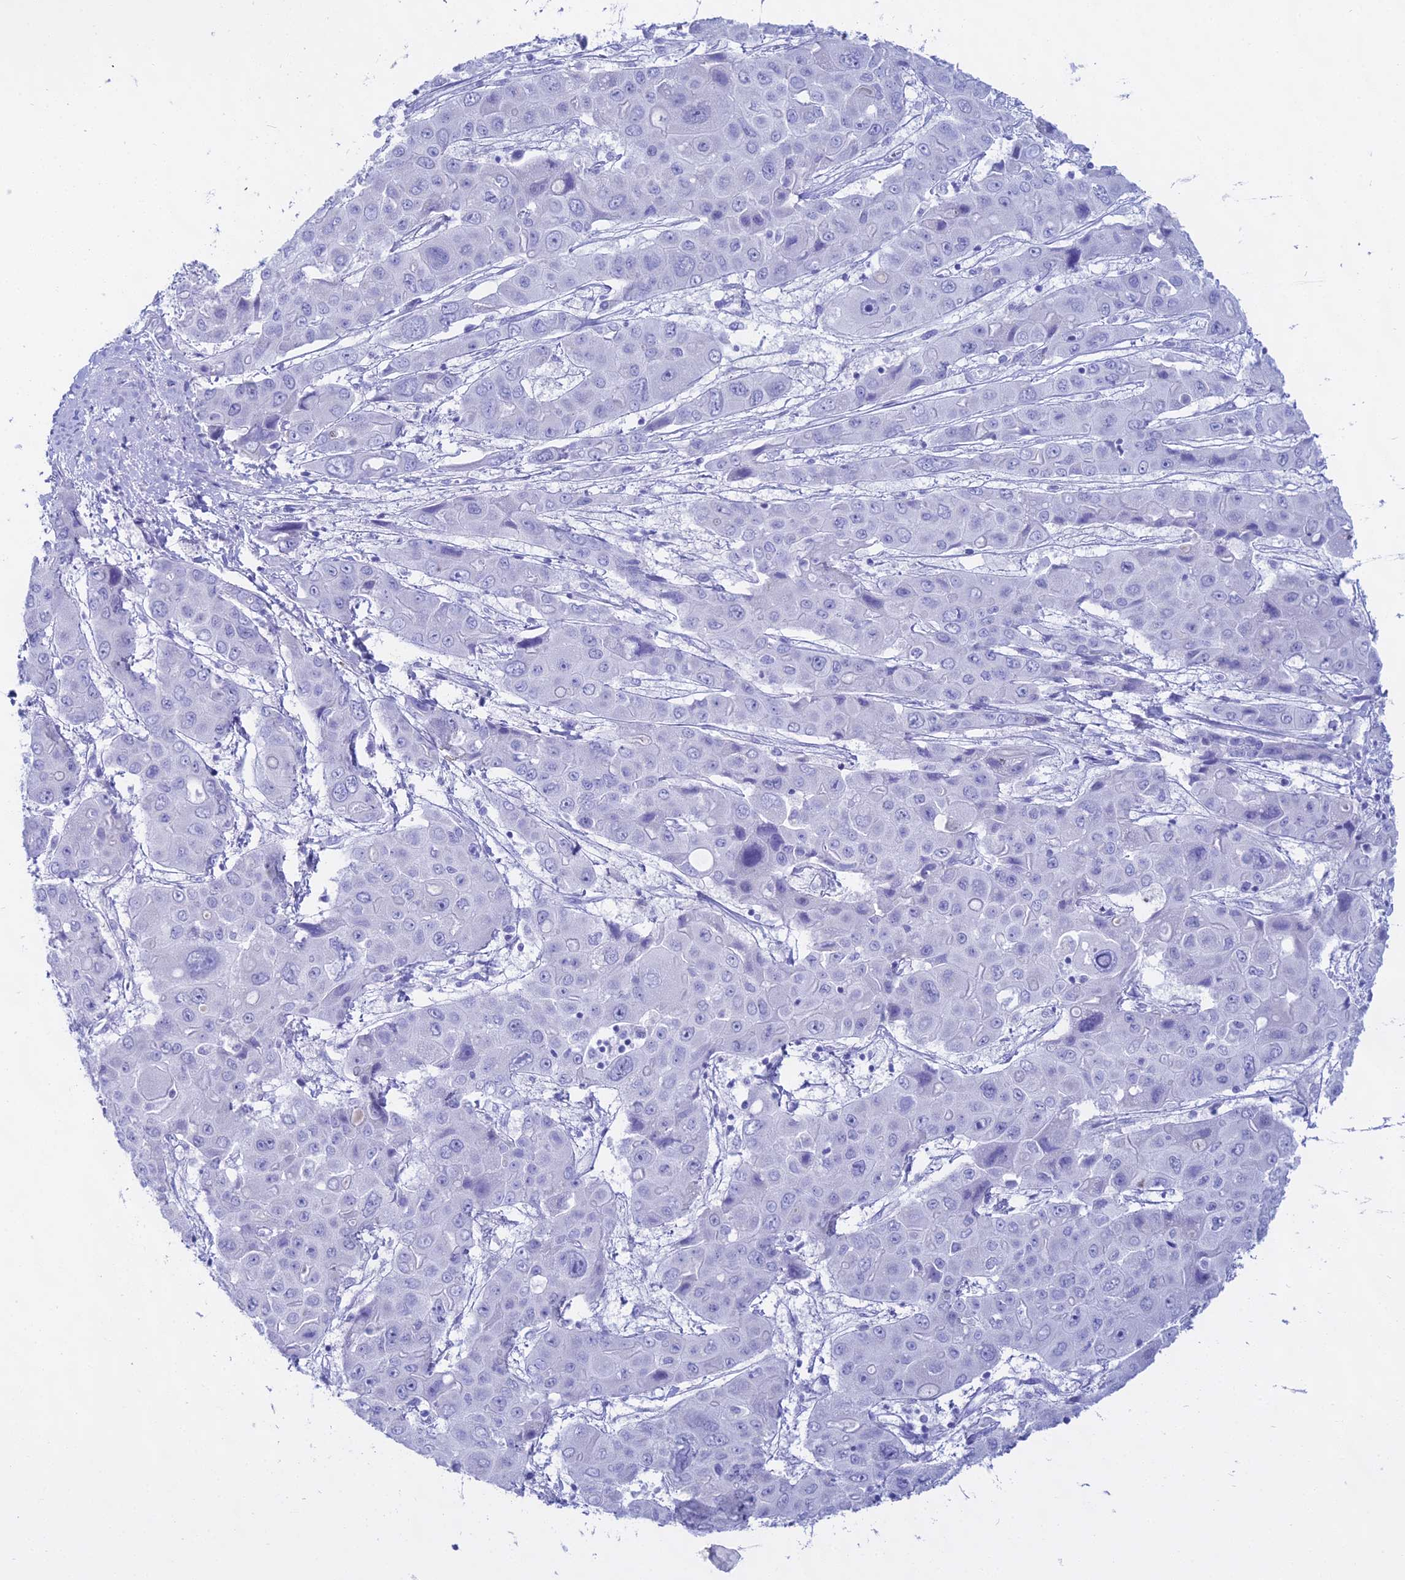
{"staining": {"intensity": "negative", "quantity": "none", "location": "none"}, "tissue": "liver cancer", "cell_type": "Tumor cells", "image_type": "cancer", "snomed": [{"axis": "morphology", "description": "Cholangiocarcinoma"}, {"axis": "topography", "description": "Liver"}], "caption": "The photomicrograph shows no significant staining in tumor cells of liver cancer. (Stains: DAB (3,3'-diaminobenzidine) immunohistochemistry (IHC) with hematoxylin counter stain, Microscopy: brightfield microscopy at high magnification).", "gene": "CGB2", "patient": {"sex": "male", "age": 67}}